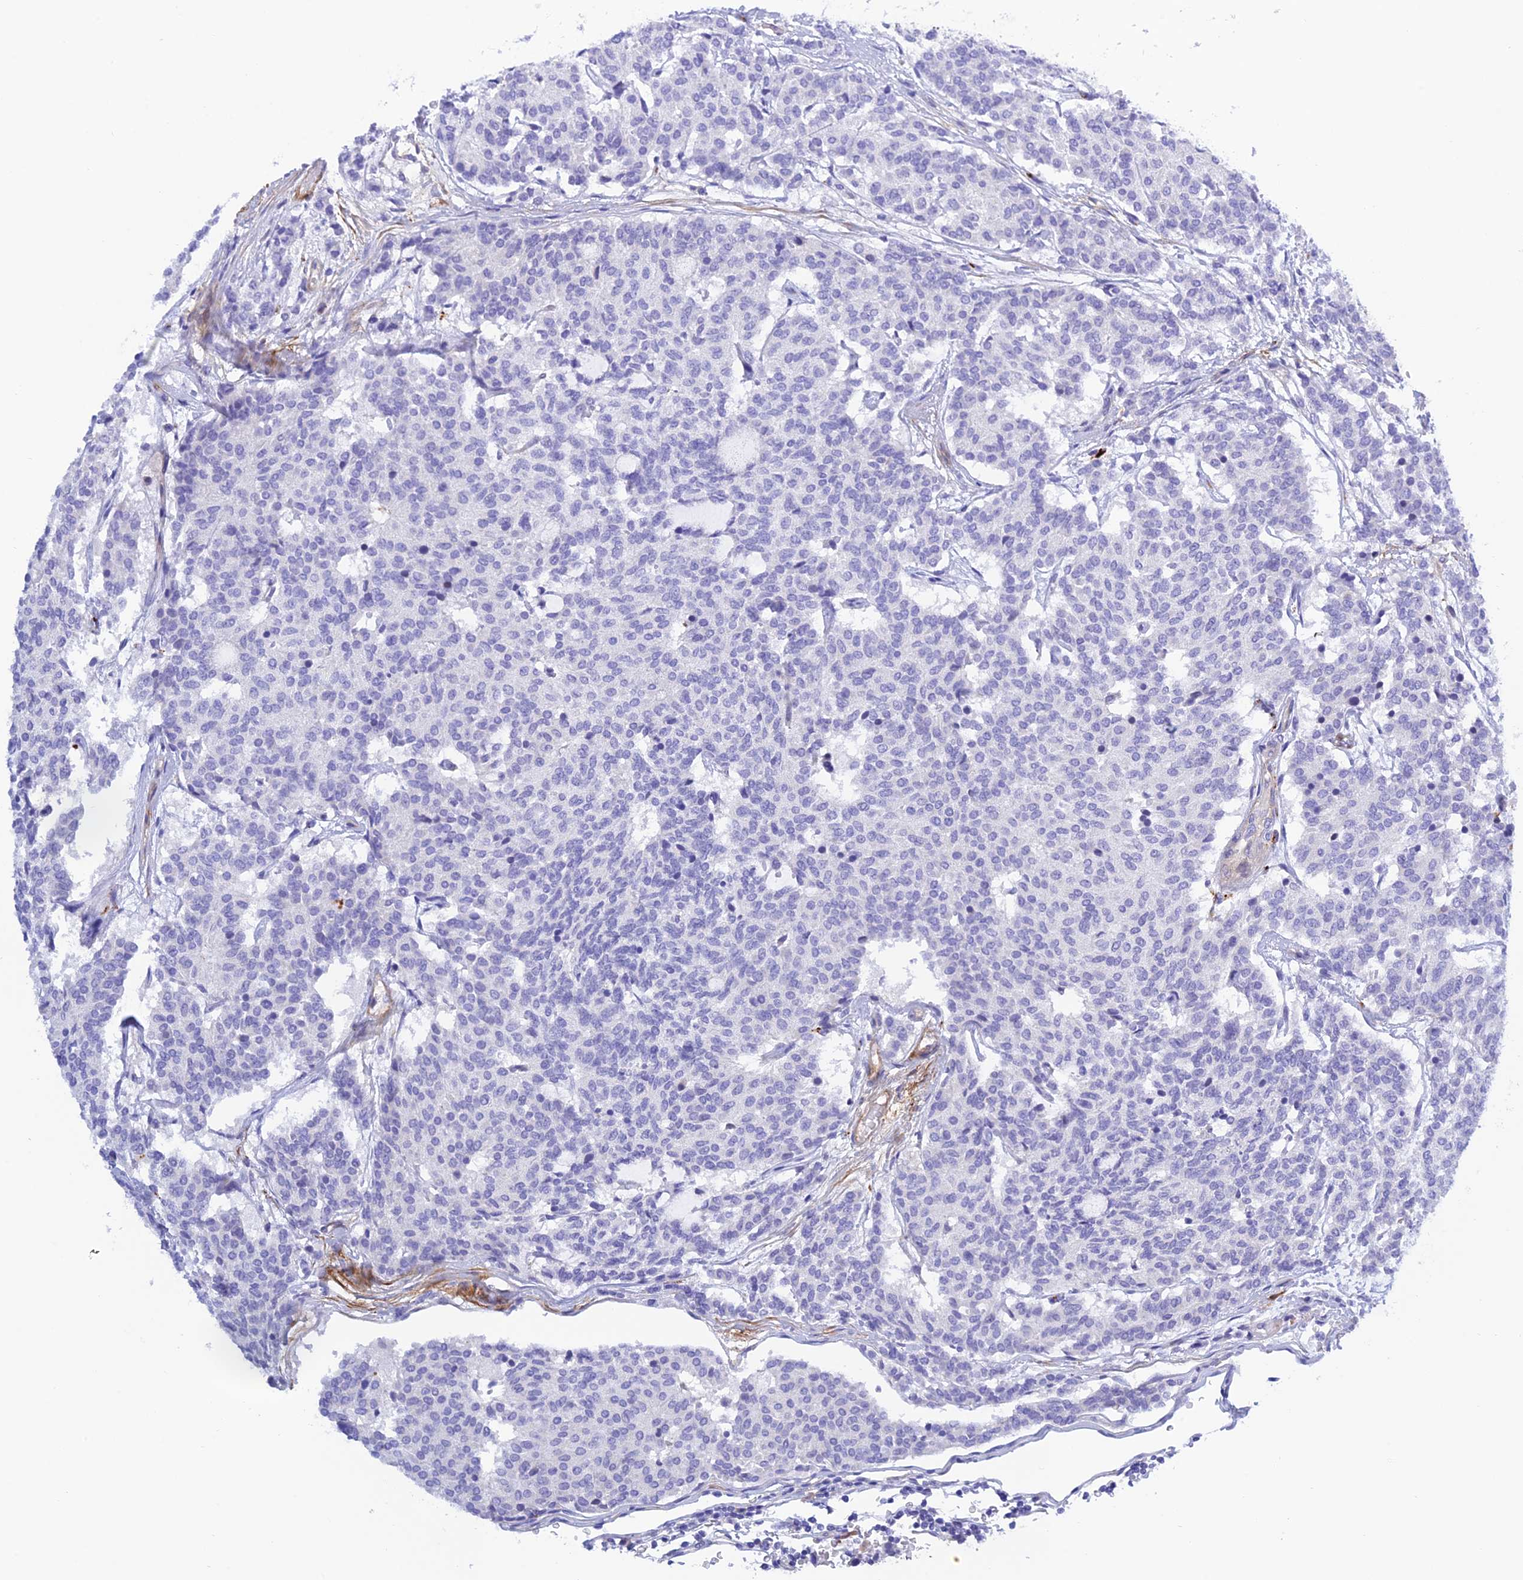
{"staining": {"intensity": "negative", "quantity": "none", "location": "none"}, "tissue": "carcinoid", "cell_type": "Tumor cells", "image_type": "cancer", "snomed": [{"axis": "morphology", "description": "Carcinoid, malignant, NOS"}, {"axis": "topography", "description": "Pancreas"}], "caption": "This is a image of IHC staining of carcinoid, which shows no staining in tumor cells.", "gene": "ZDHHC16", "patient": {"sex": "female", "age": 54}}